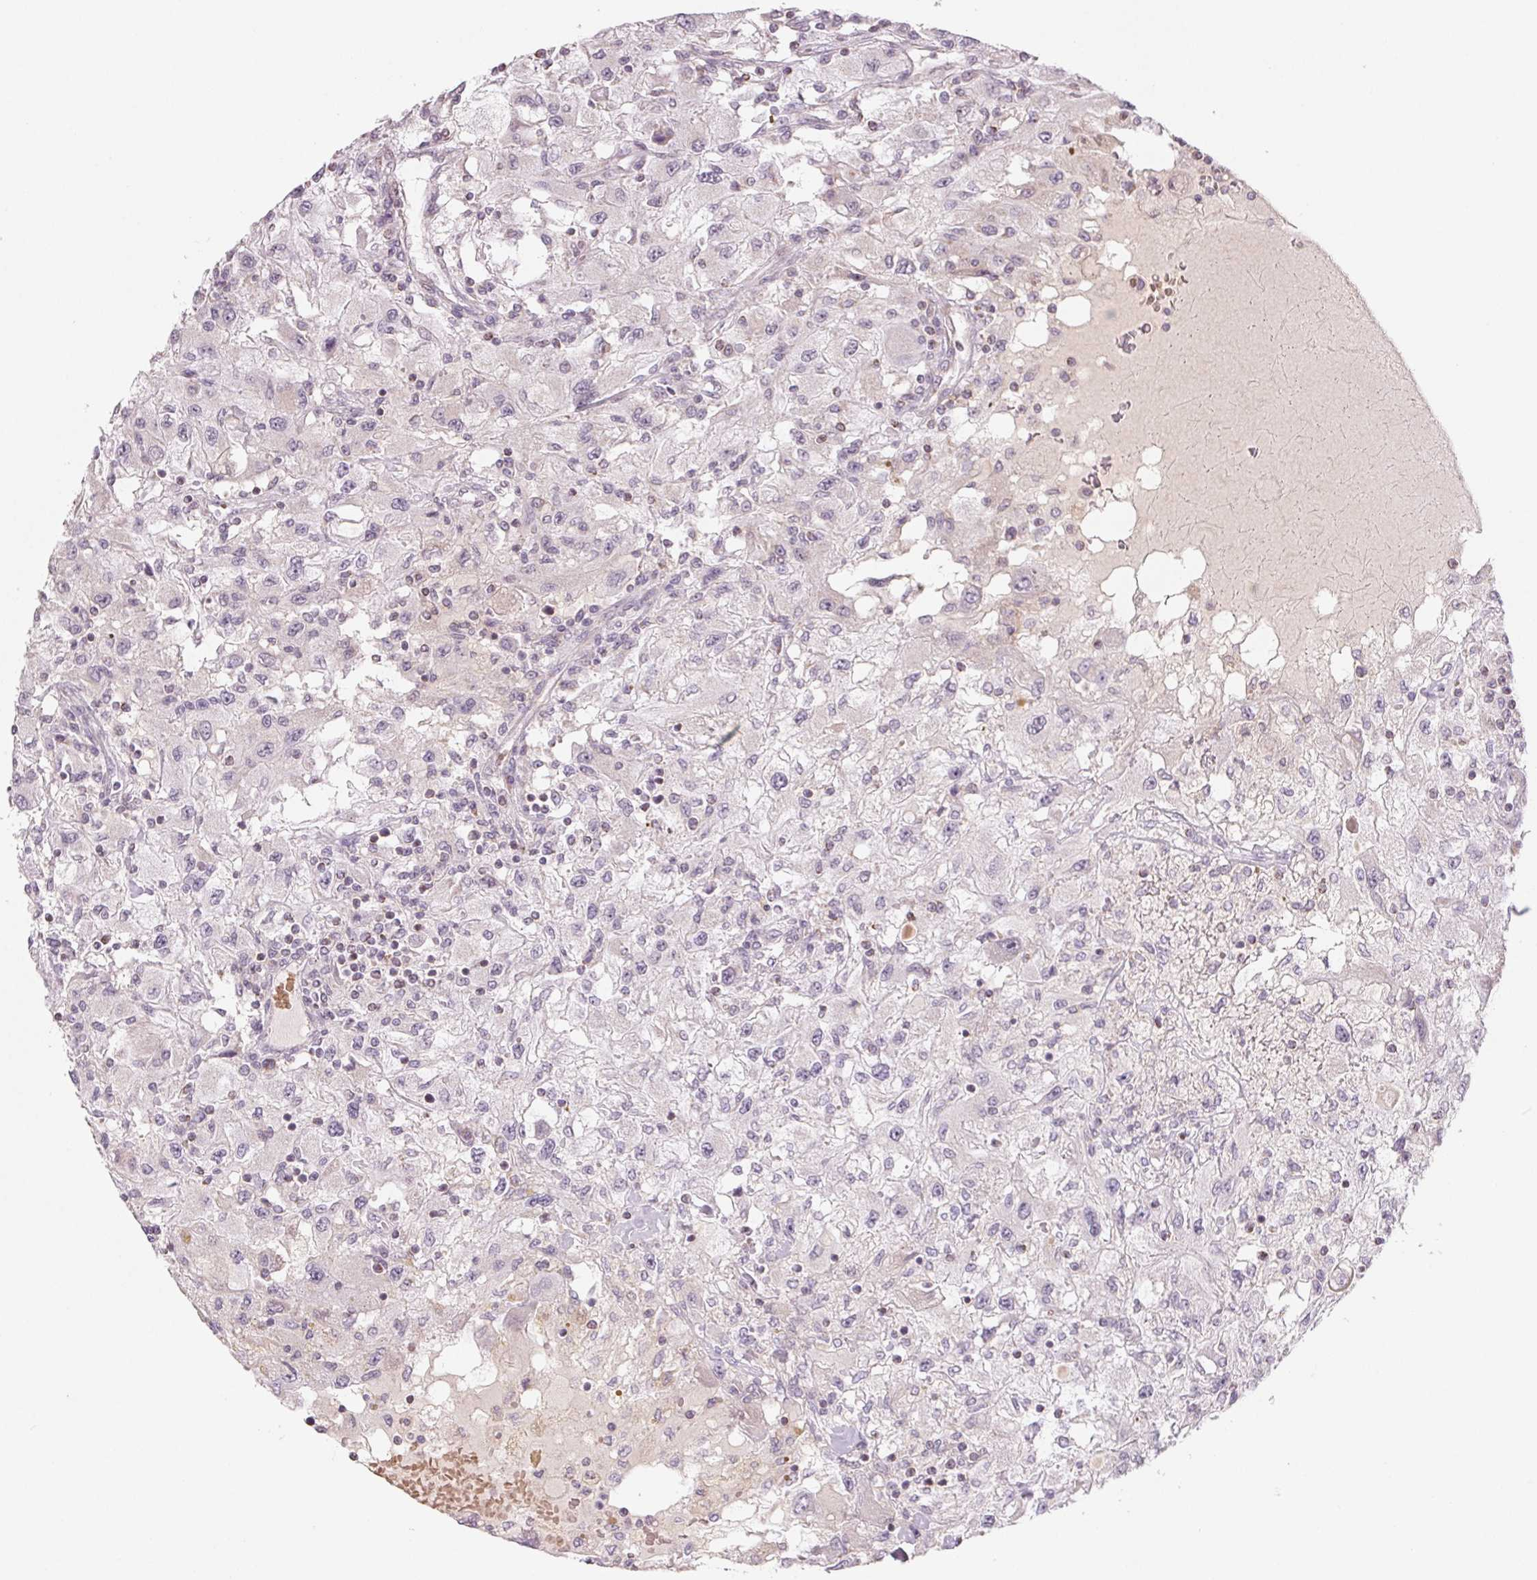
{"staining": {"intensity": "negative", "quantity": "none", "location": "none"}, "tissue": "renal cancer", "cell_type": "Tumor cells", "image_type": "cancer", "snomed": [{"axis": "morphology", "description": "Adenocarcinoma, NOS"}, {"axis": "topography", "description": "Kidney"}], "caption": "Immunohistochemical staining of human adenocarcinoma (renal) demonstrates no significant positivity in tumor cells. (DAB (3,3'-diaminobenzidine) IHC, high magnification).", "gene": "HINT2", "patient": {"sex": "female", "age": 67}}